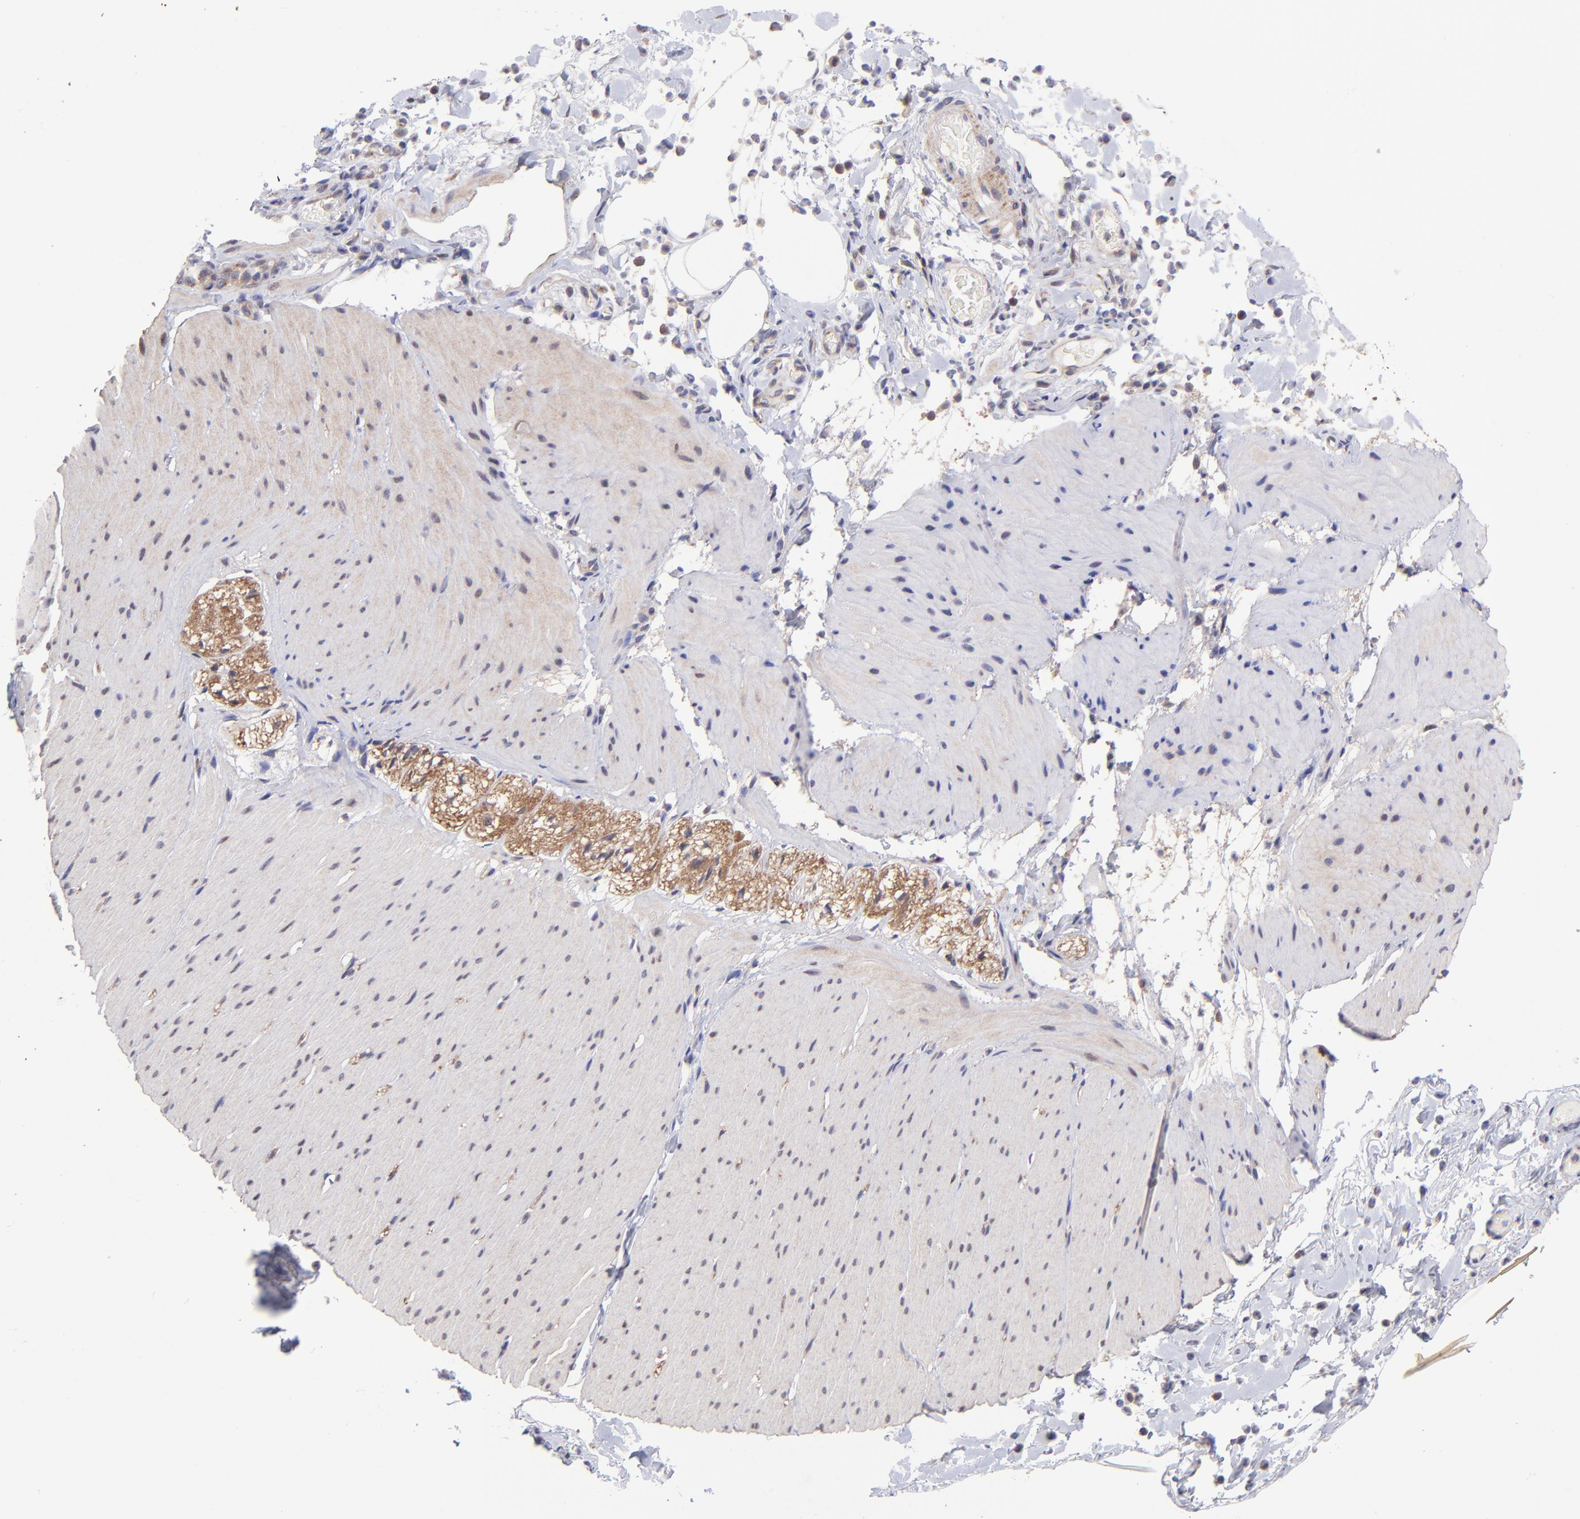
{"staining": {"intensity": "weak", "quantity": ">75%", "location": "cytoplasmic/membranous"}, "tissue": "smooth muscle", "cell_type": "Smooth muscle cells", "image_type": "normal", "snomed": [{"axis": "morphology", "description": "Normal tissue, NOS"}, {"axis": "topography", "description": "Smooth muscle"}, {"axis": "topography", "description": "Colon"}], "caption": "Immunohistochemistry (IHC) staining of unremarkable smooth muscle, which displays low levels of weak cytoplasmic/membranous expression in about >75% of smooth muscle cells indicating weak cytoplasmic/membranous protein expression. The staining was performed using DAB (brown) for protein detection and nuclei were counterstained in hematoxylin (blue).", "gene": "NSF", "patient": {"sex": "male", "age": 67}}